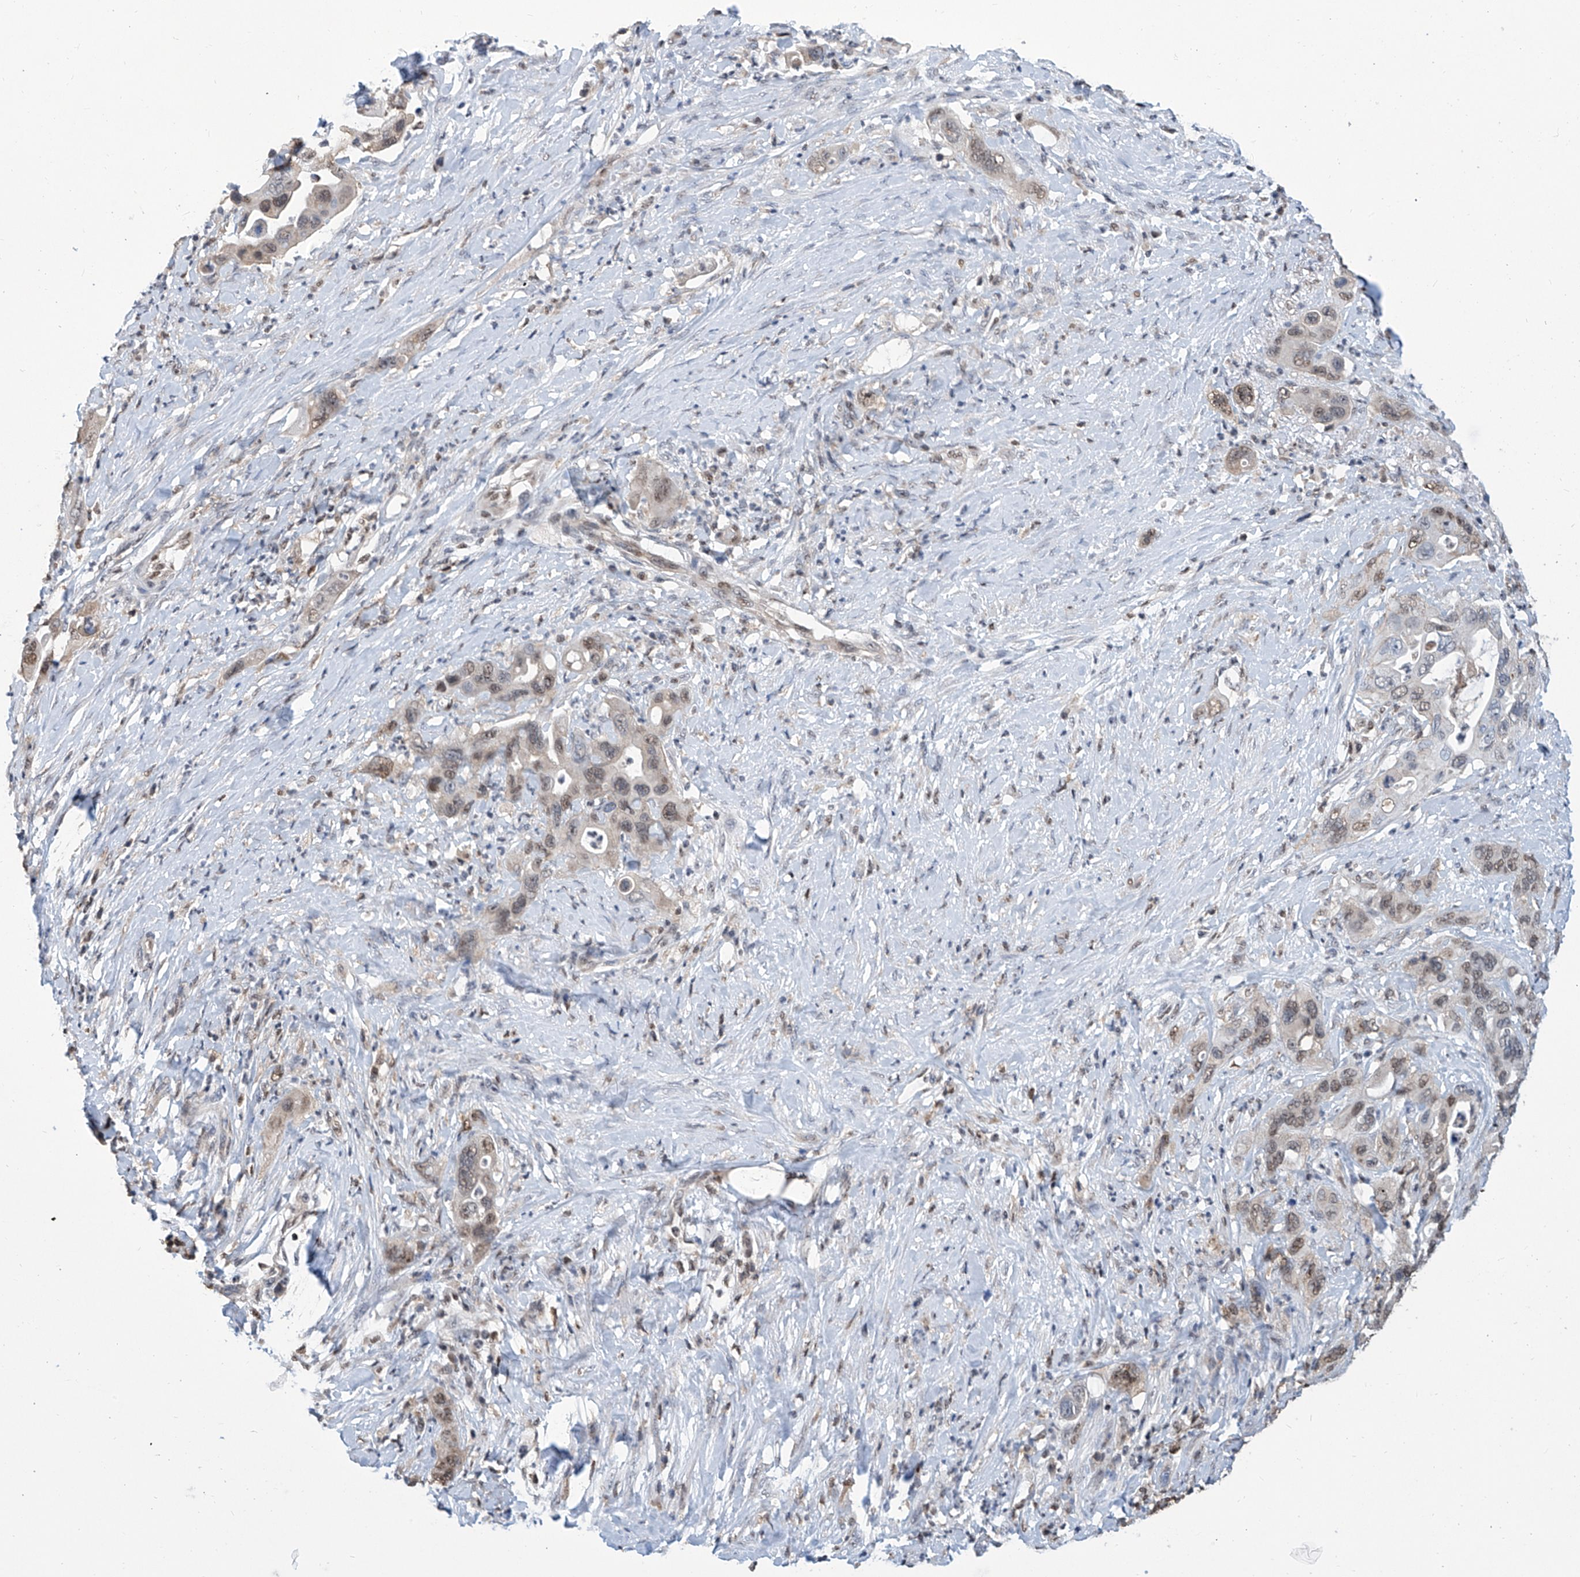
{"staining": {"intensity": "weak", "quantity": ">75%", "location": "nuclear"}, "tissue": "pancreatic cancer", "cell_type": "Tumor cells", "image_type": "cancer", "snomed": [{"axis": "morphology", "description": "Adenocarcinoma, NOS"}, {"axis": "topography", "description": "Pancreas"}], "caption": "A low amount of weak nuclear expression is seen in about >75% of tumor cells in pancreatic cancer tissue.", "gene": "SREBF2", "patient": {"sex": "female", "age": 71}}